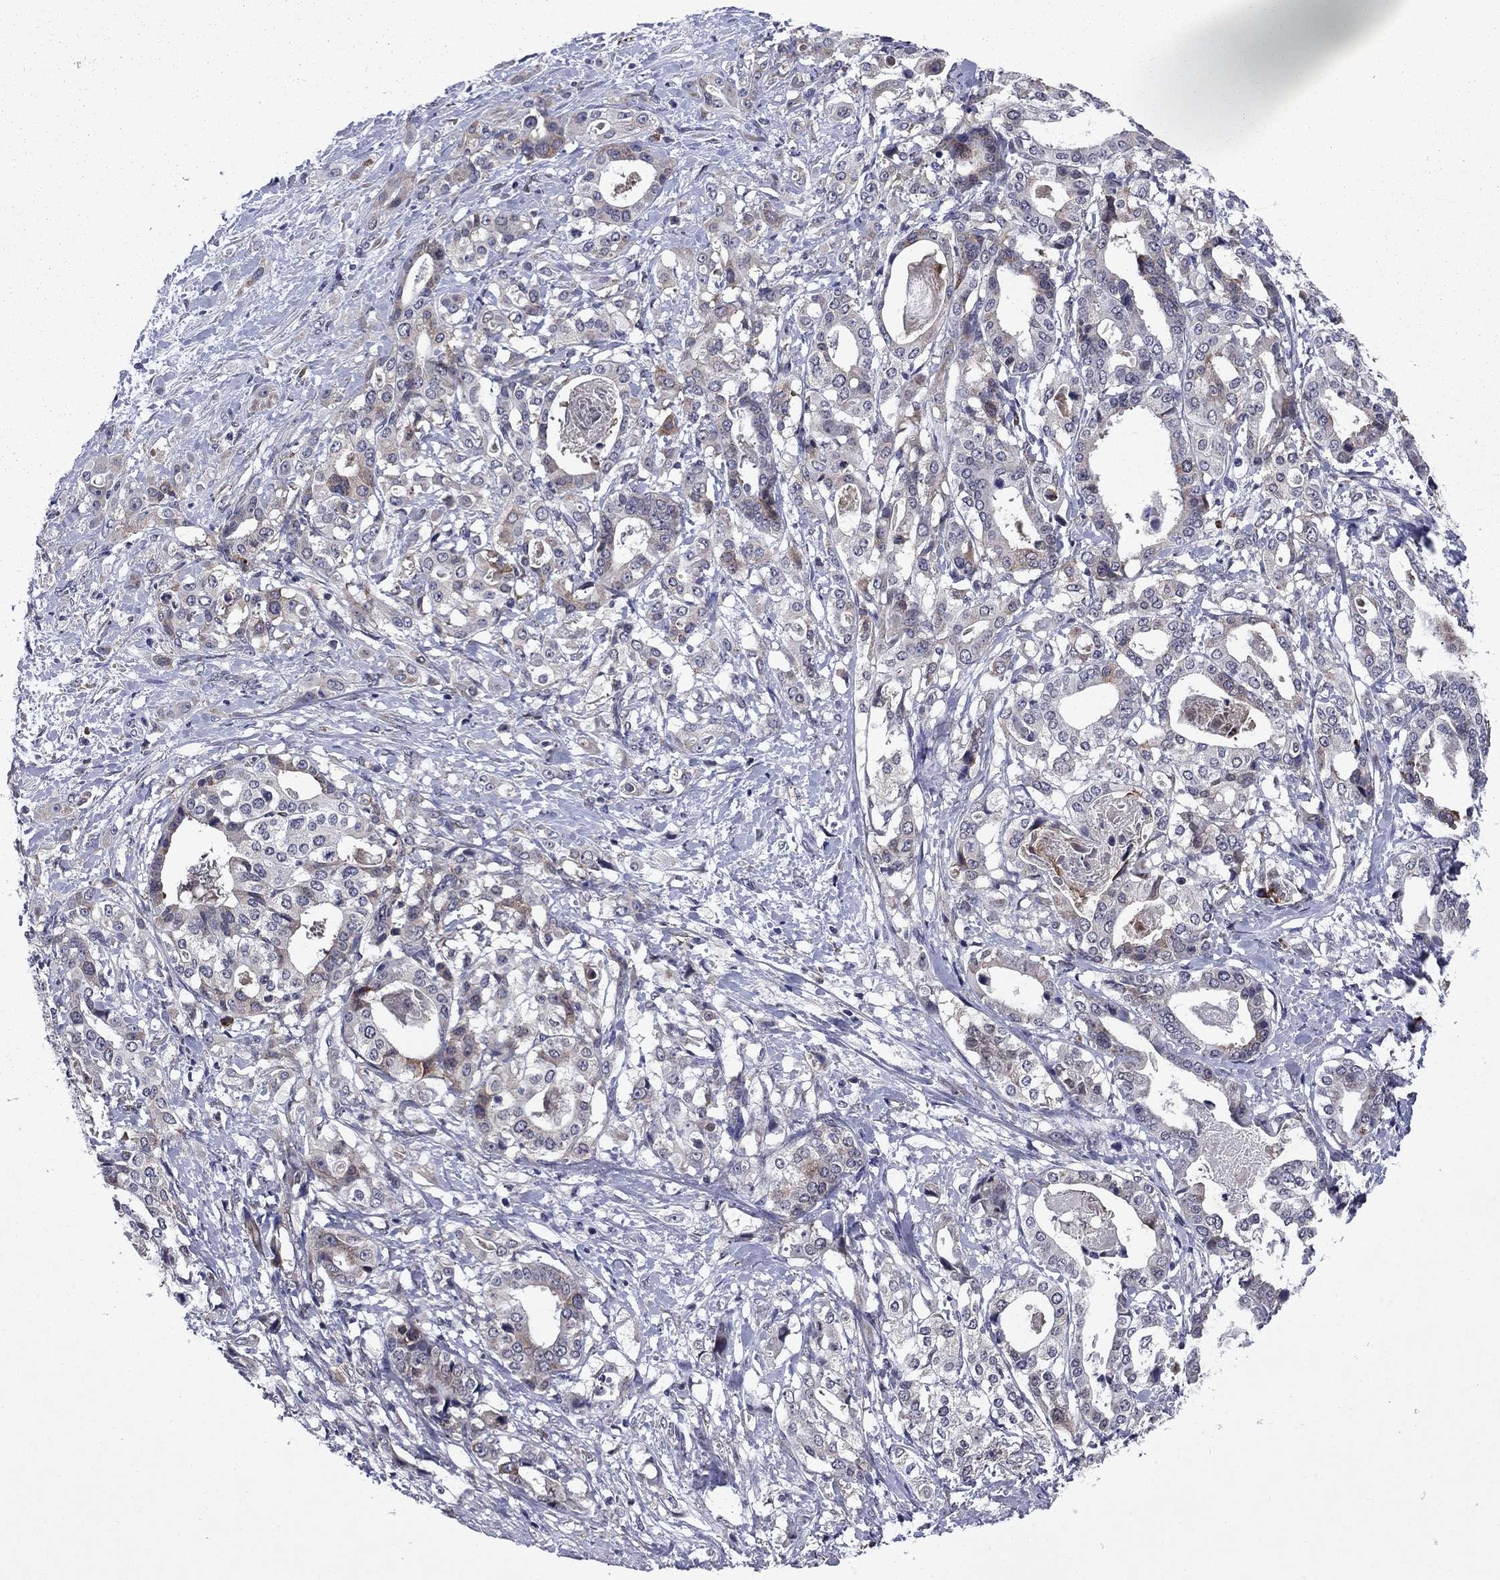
{"staining": {"intensity": "negative", "quantity": "none", "location": "none"}, "tissue": "stomach cancer", "cell_type": "Tumor cells", "image_type": "cancer", "snomed": [{"axis": "morphology", "description": "Adenocarcinoma, NOS"}, {"axis": "topography", "description": "Stomach"}], "caption": "DAB immunohistochemical staining of human stomach cancer demonstrates no significant positivity in tumor cells.", "gene": "ECM1", "patient": {"sex": "male", "age": 48}}